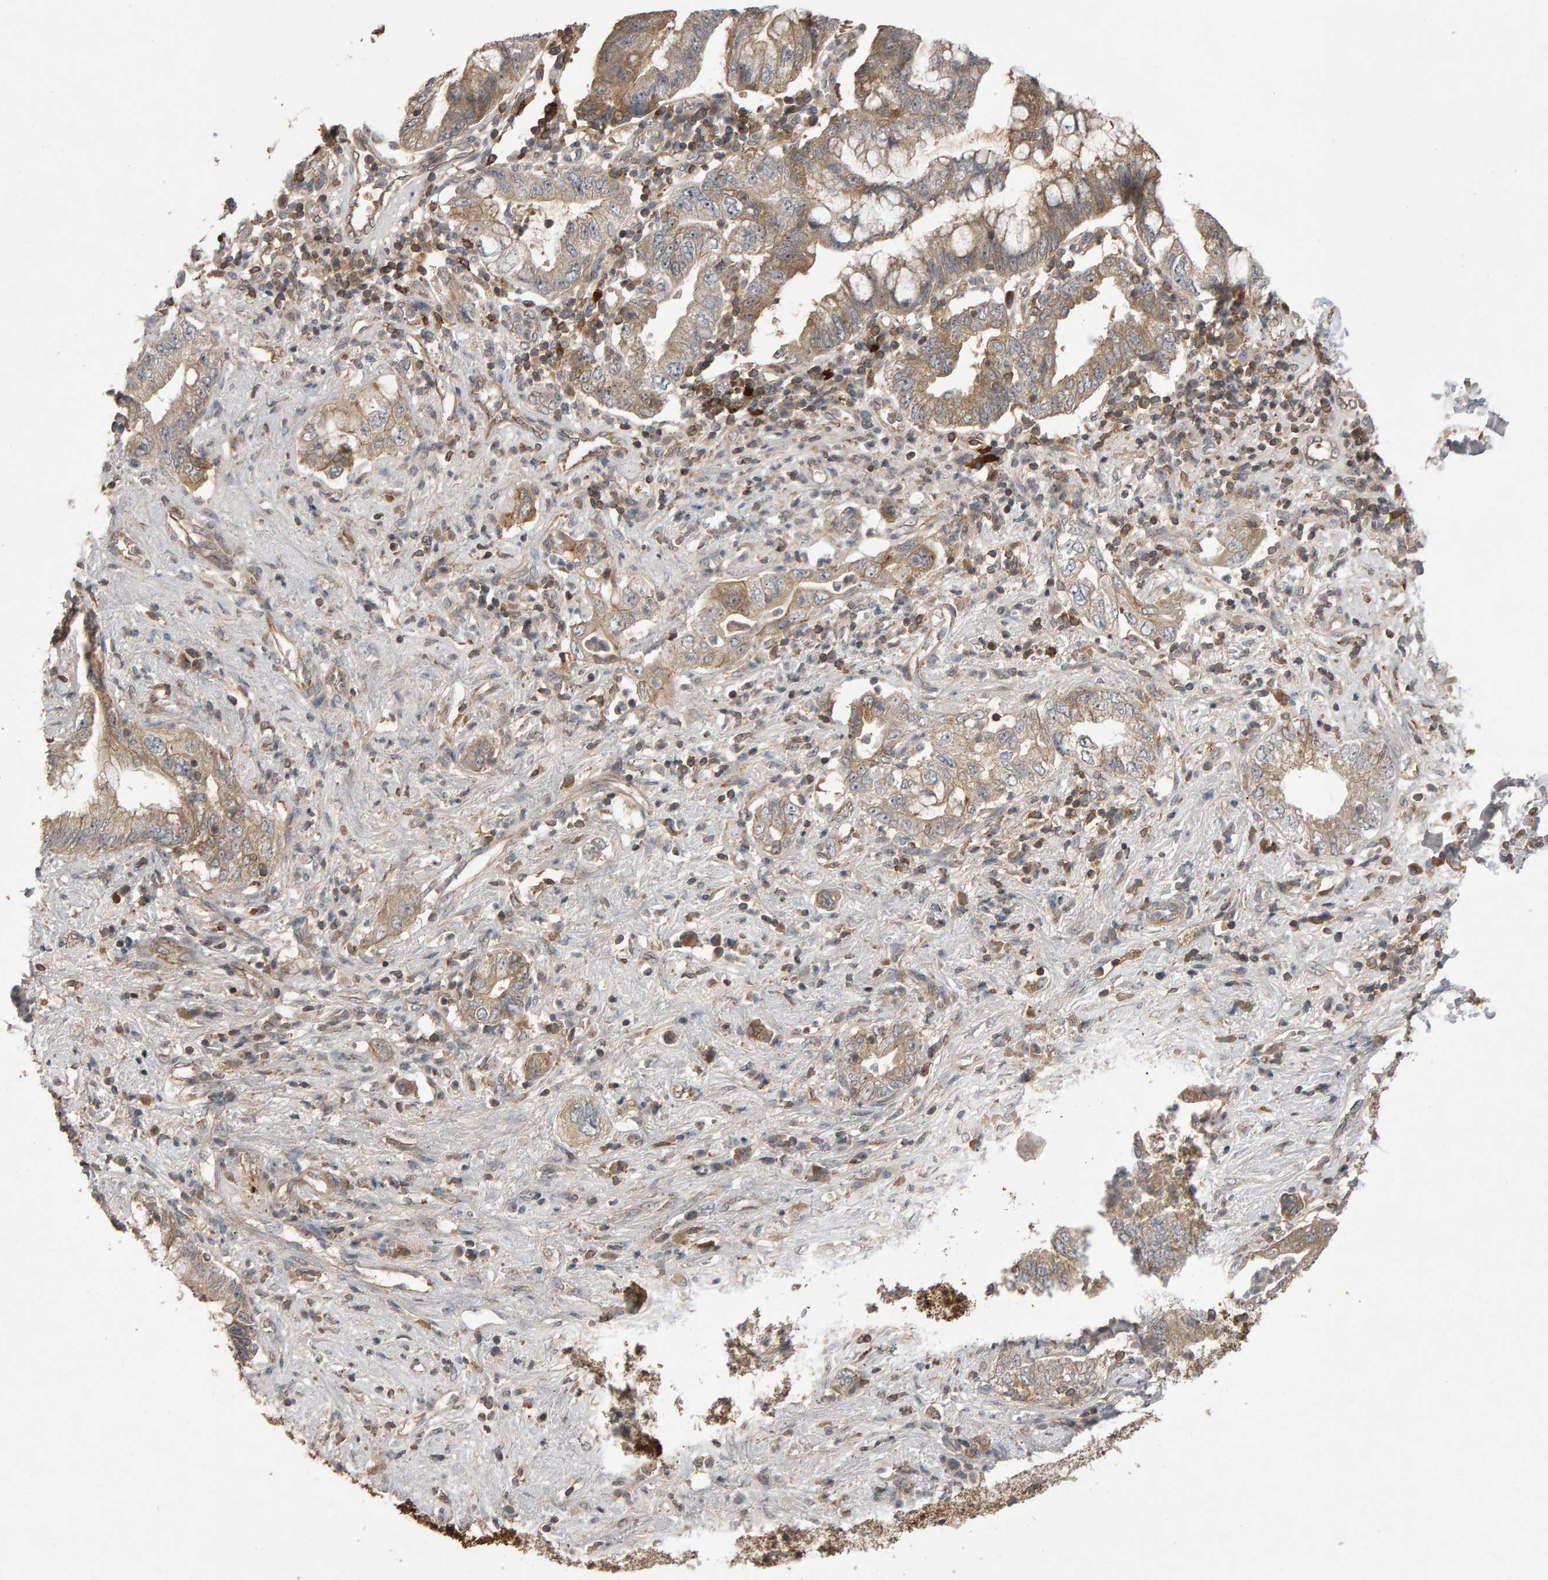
{"staining": {"intensity": "weak", "quantity": ">75%", "location": "cytoplasmic/membranous"}, "tissue": "pancreatic cancer", "cell_type": "Tumor cells", "image_type": "cancer", "snomed": [{"axis": "morphology", "description": "Adenocarcinoma, NOS"}, {"axis": "topography", "description": "Pancreas"}], "caption": "This micrograph demonstrates immunohistochemistry (IHC) staining of human adenocarcinoma (pancreatic), with low weak cytoplasmic/membranous positivity in approximately >75% of tumor cells.", "gene": "PGS1", "patient": {"sex": "female", "age": 73}}